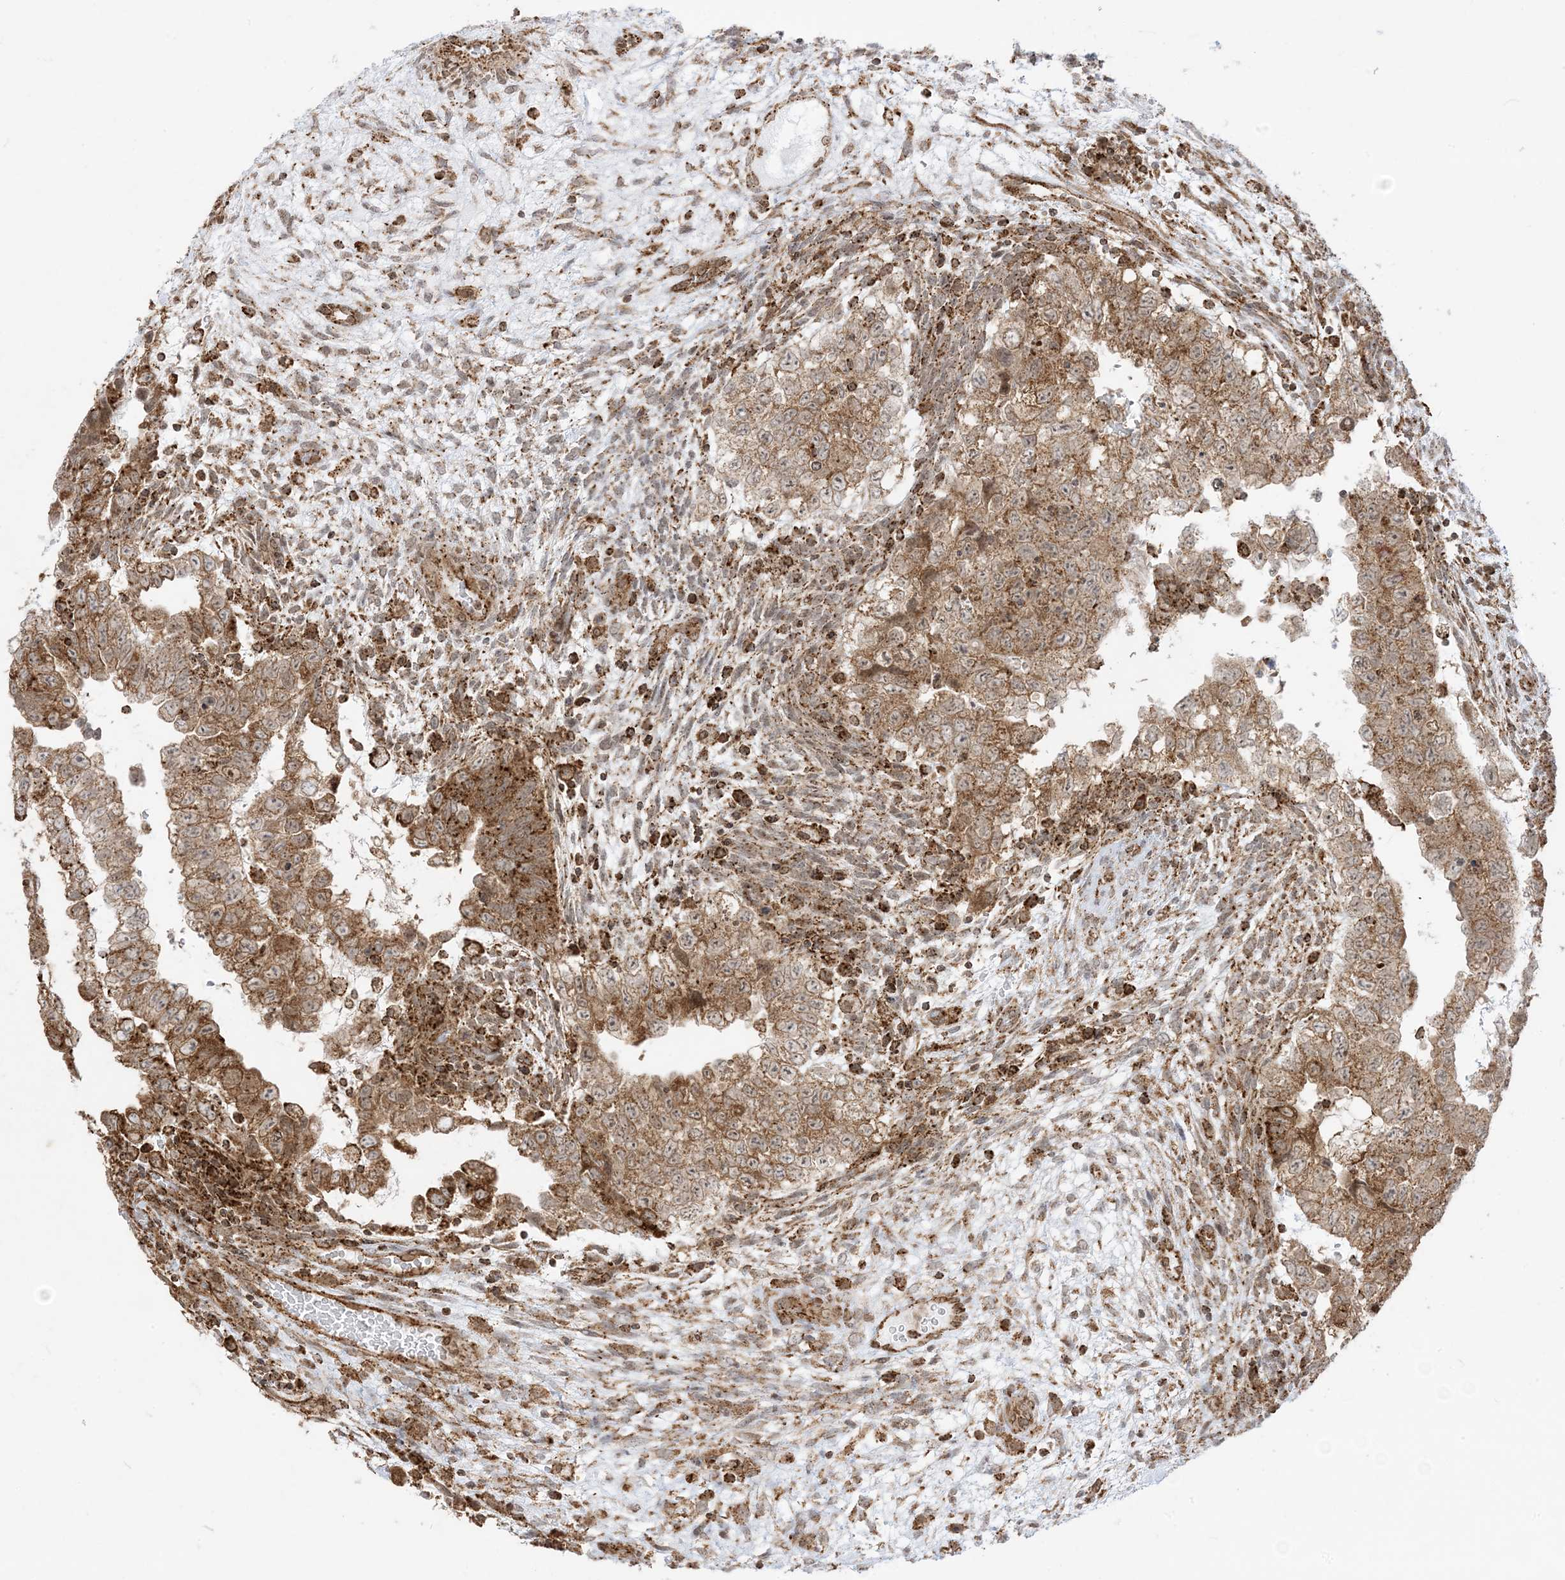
{"staining": {"intensity": "moderate", "quantity": ">75%", "location": "cytoplasmic/membranous"}, "tissue": "testis cancer", "cell_type": "Tumor cells", "image_type": "cancer", "snomed": [{"axis": "morphology", "description": "Carcinoma, Embryonal, NOS"}, {"axis": "topography", "description": "Testis"}], "caption": "The immunohistochemical stain shows moderate cytoplasmic/membranous expression in tumor cells of embryonal carcinoma (testis) tissue. The protein of interest is stained brown, and the nuclei are stained in blue (DAB (3,3'-diaminobenzidine) IHC with brightfield microscopy, high magnification).", "gene": "KANSL3", "patient": {"sex": "male", "age": 37}}